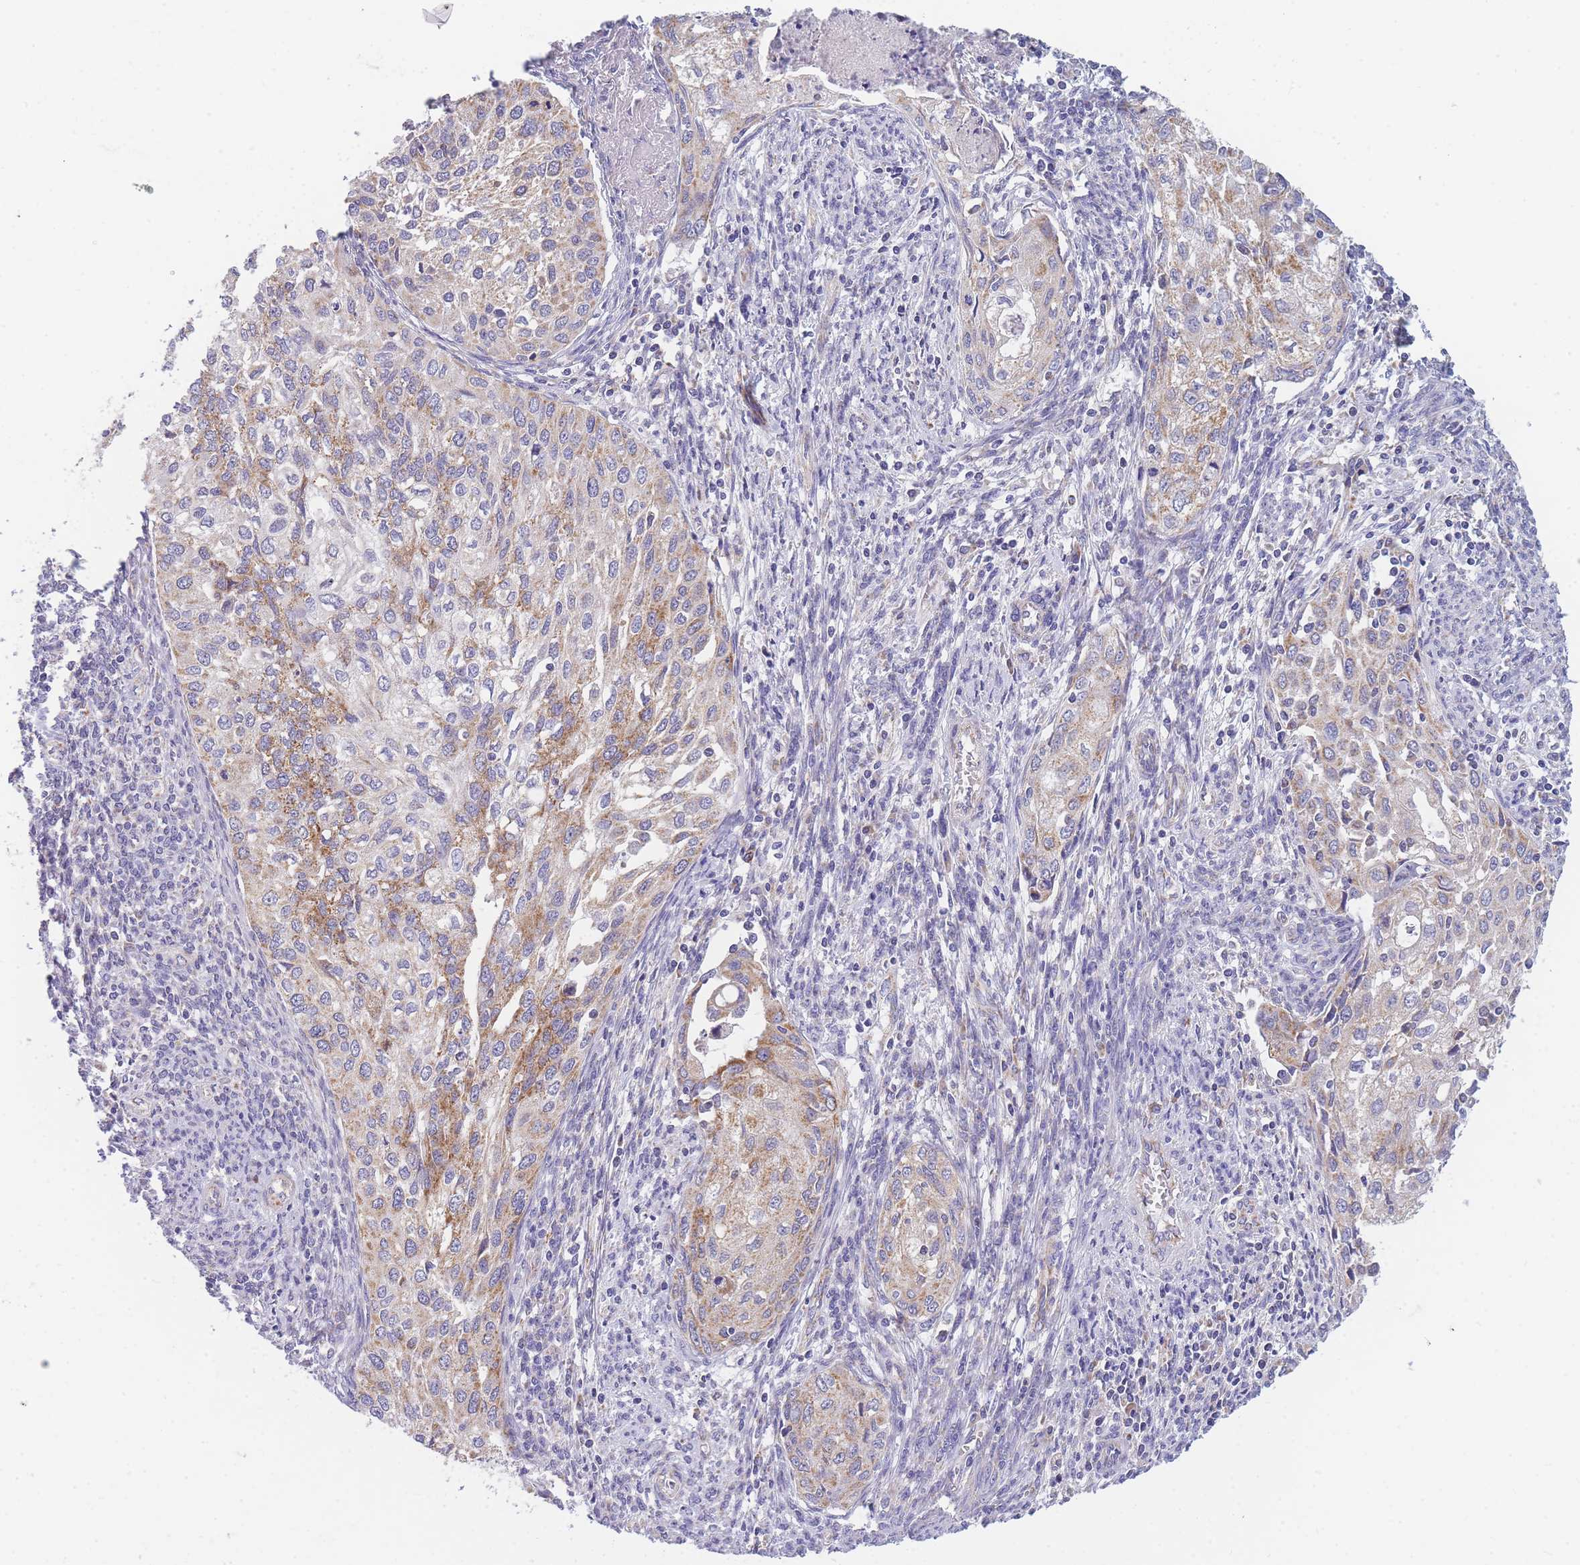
{"staining": {"intensity": "moderate", "quantity": "<25%", "location": "cytoplasmic/membranous"}, "tissue": "cervical cancer", "cell_type": "Tumor cells", "image_type": "cancer", "snomed": [{"axis": "morphology", "description": "Squamous cell carcinoma, NOS"}, {"axis": "topography", "description": "Cervix"}], "caption": "Immunohistochemistry (IHC) of human cervical cancer shows low levels of moderate cytoplasmic/membranous staining in about <25% of tumor cells.", "gene": "MRPS11", "patient": {"sex": "female", "age": 67}}